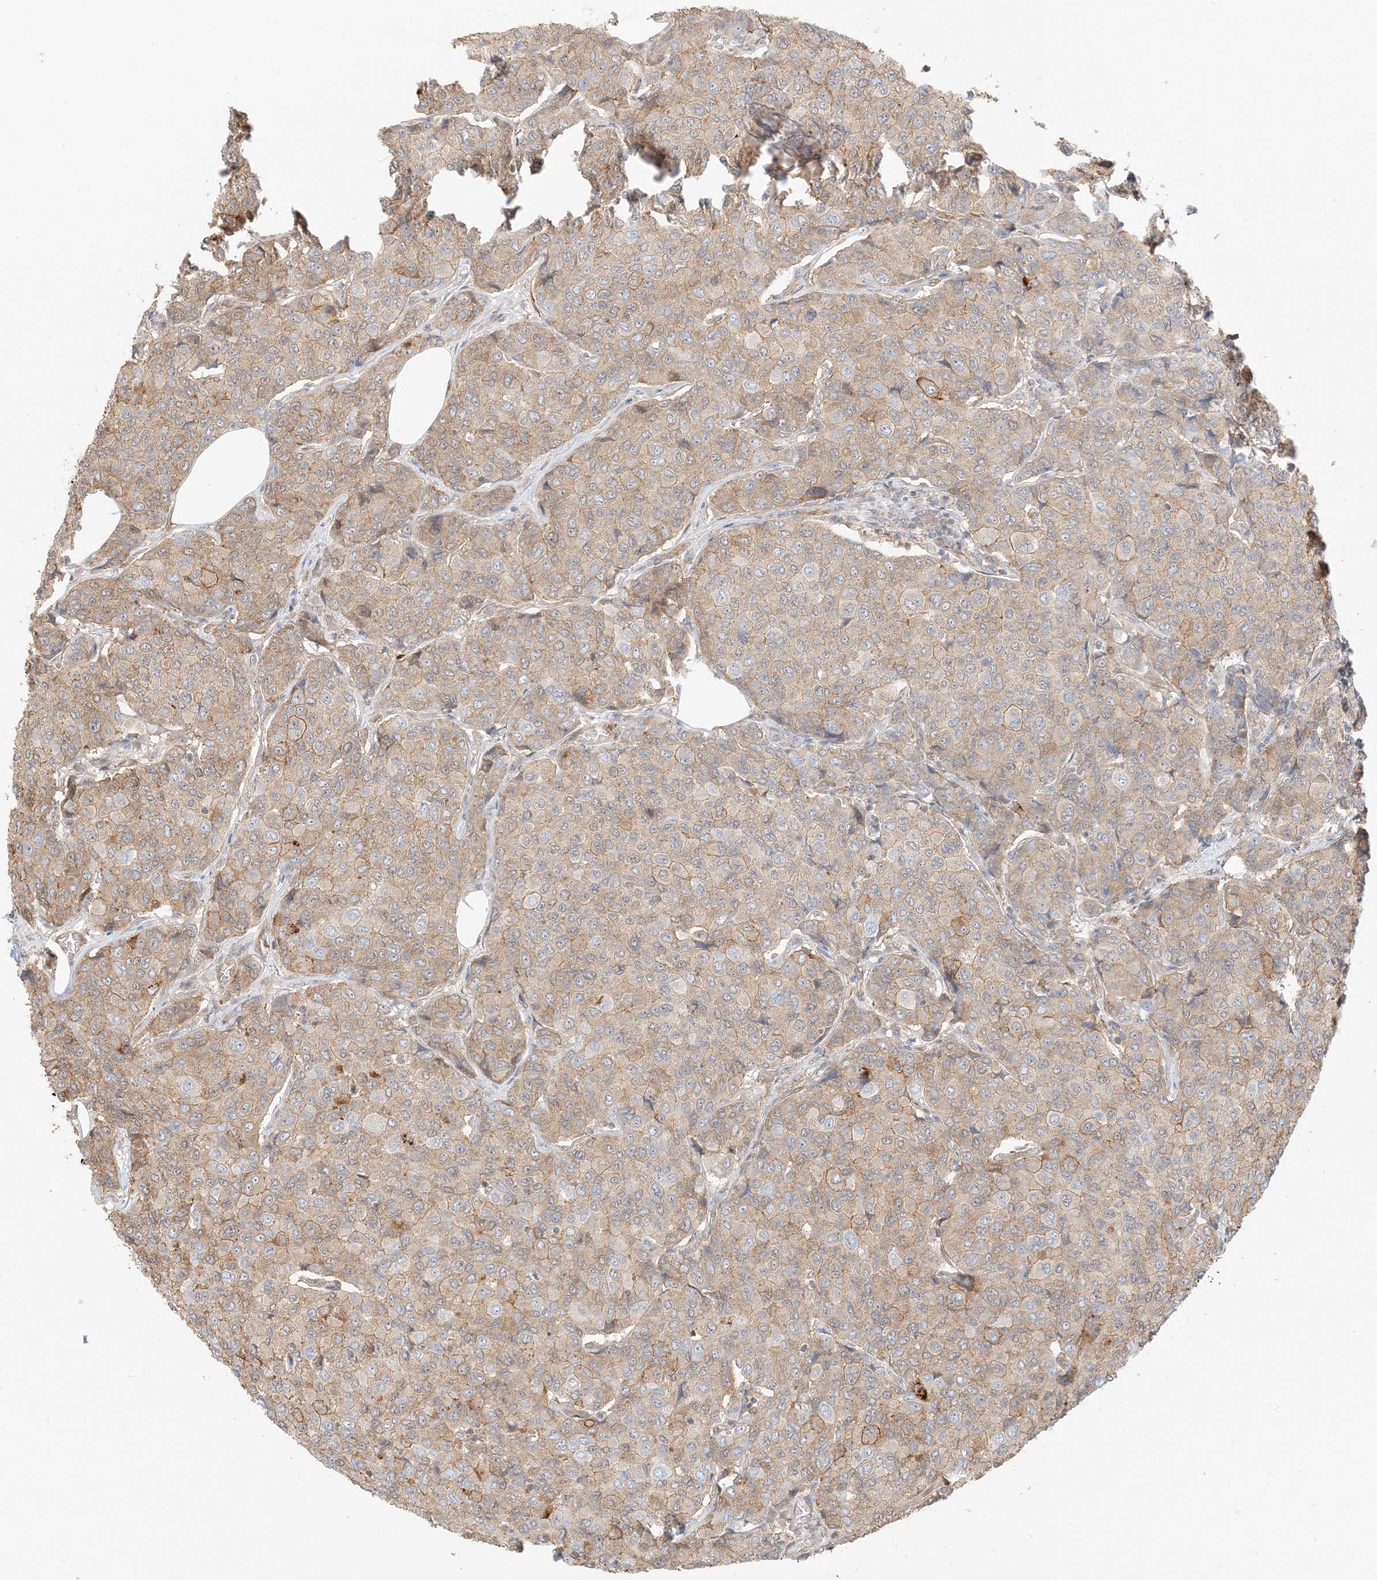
{"staining": {"intensity": "weak", "quantity": "25%-75%", "location": "cytoplasmic/membranous"}, "tissue": "breast cancer", "cell_type": "Tumor cells", "image_type": "cancer", "snomed": [{"axis": "morphology", "description": "Duct carcinoma"}, {"axis": "topography", "description": "Breast"}], "caption": "IHC of human breast invasive ductal carcinoma displays low levels of weak cytoplasmic/membranous positivity in about 25%-75% of tumor cells.", "gene": "UBAP2L", "patient": {"sex": "female", "age": 55}}